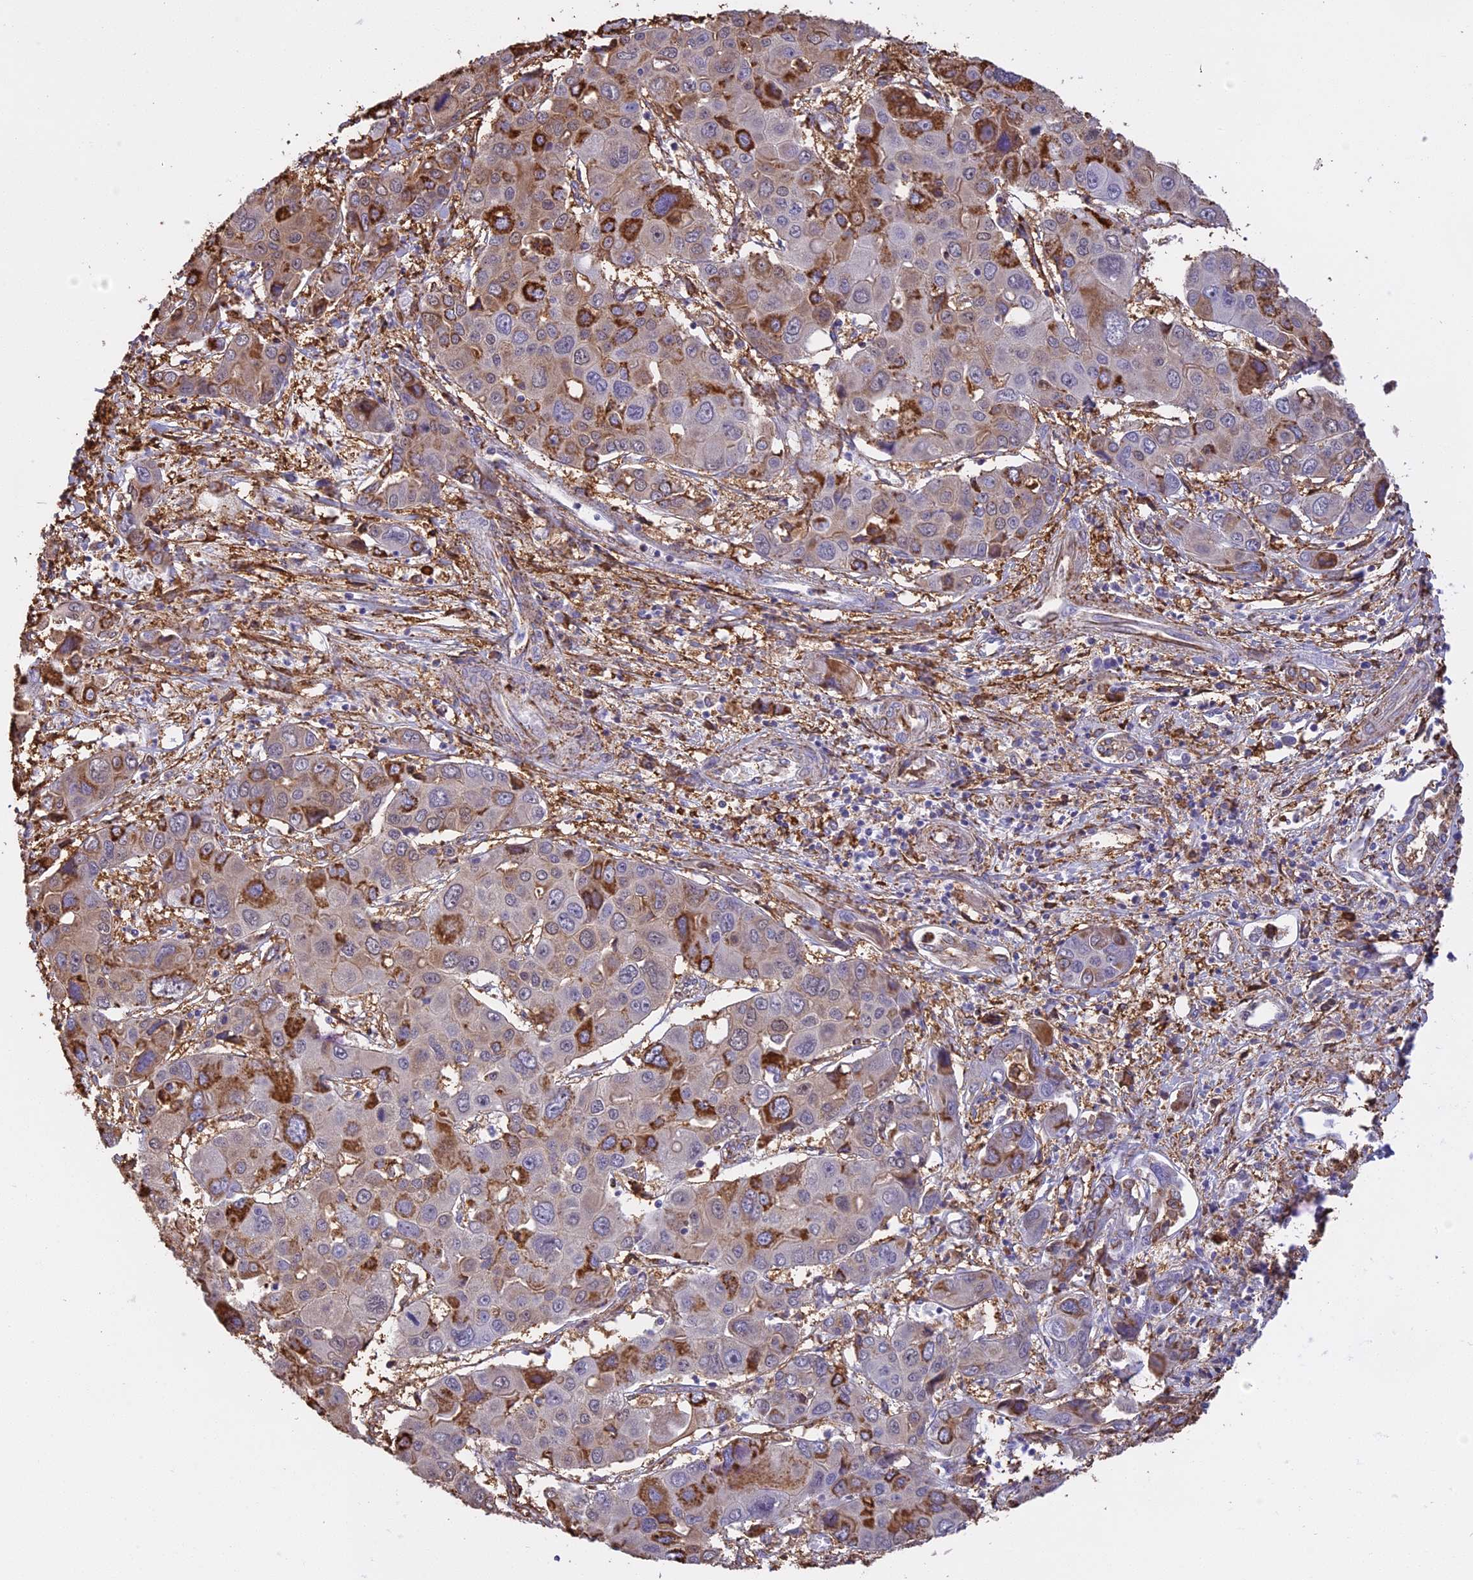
{"staining": {"intensity": "moderate", "quantity": "<25%", "location": "cytoplasmic/membranous"}, "tissue": "liver cancer", "cell_type": "Tumor cells", "image_type": "cancer", "snomed": [{"axis": "morphology", "description": "Cholangiocarcinoma"}, {"axis": "topography", "description": "Liver"}], "caption": "Protein staining displays moderate cytoplasmic/membranous expression in about <25% of tumor cells in liver cancer (cholangiocarcinoma).", "gene": "TMEM255B", "patient": {"sex": "male", "age": 67}}